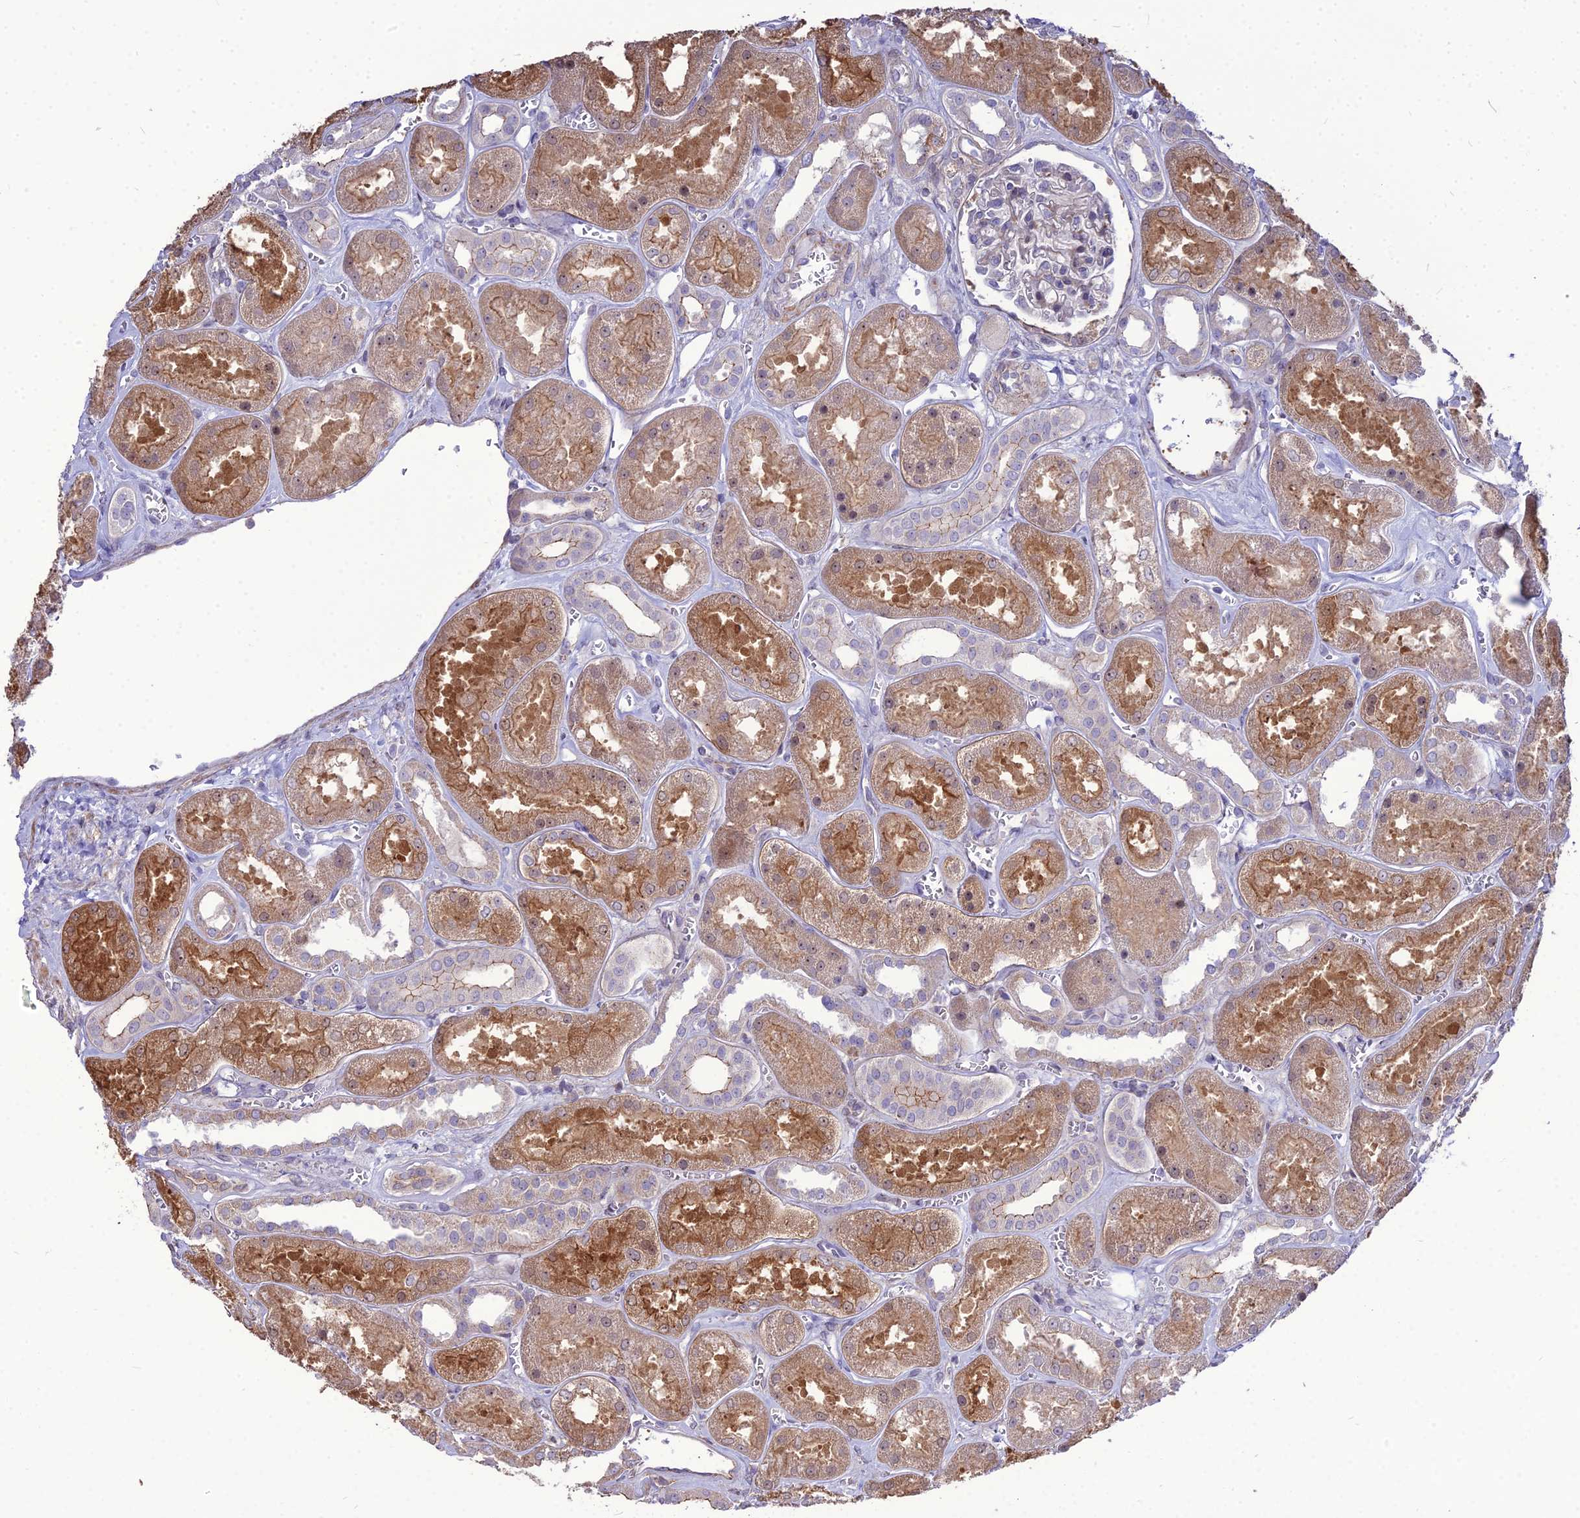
{"staining": {"intensity": "weak", "quantity": "25%-75%", "location": "cytoplasmic/membranous"}, "tissue": "kidney", "cell_type": "Cells in glomeruli", "image_type": "normal", "snomed": [{"axis": "morphology", "description": "Normal tissue, NOS"}, {"axis": "morphology", "description": "Adenocarcinoma, NOS"}, {"axis": "topography", "description": "Kidney"}], "caption": "A brown stain labels weak cytoplasmic/membranous expression of a protein in cells in glomeruli of unremarkable human kidney.", "gene": "TSPYL2", "patient": {"sex": "female", "age": 68}}